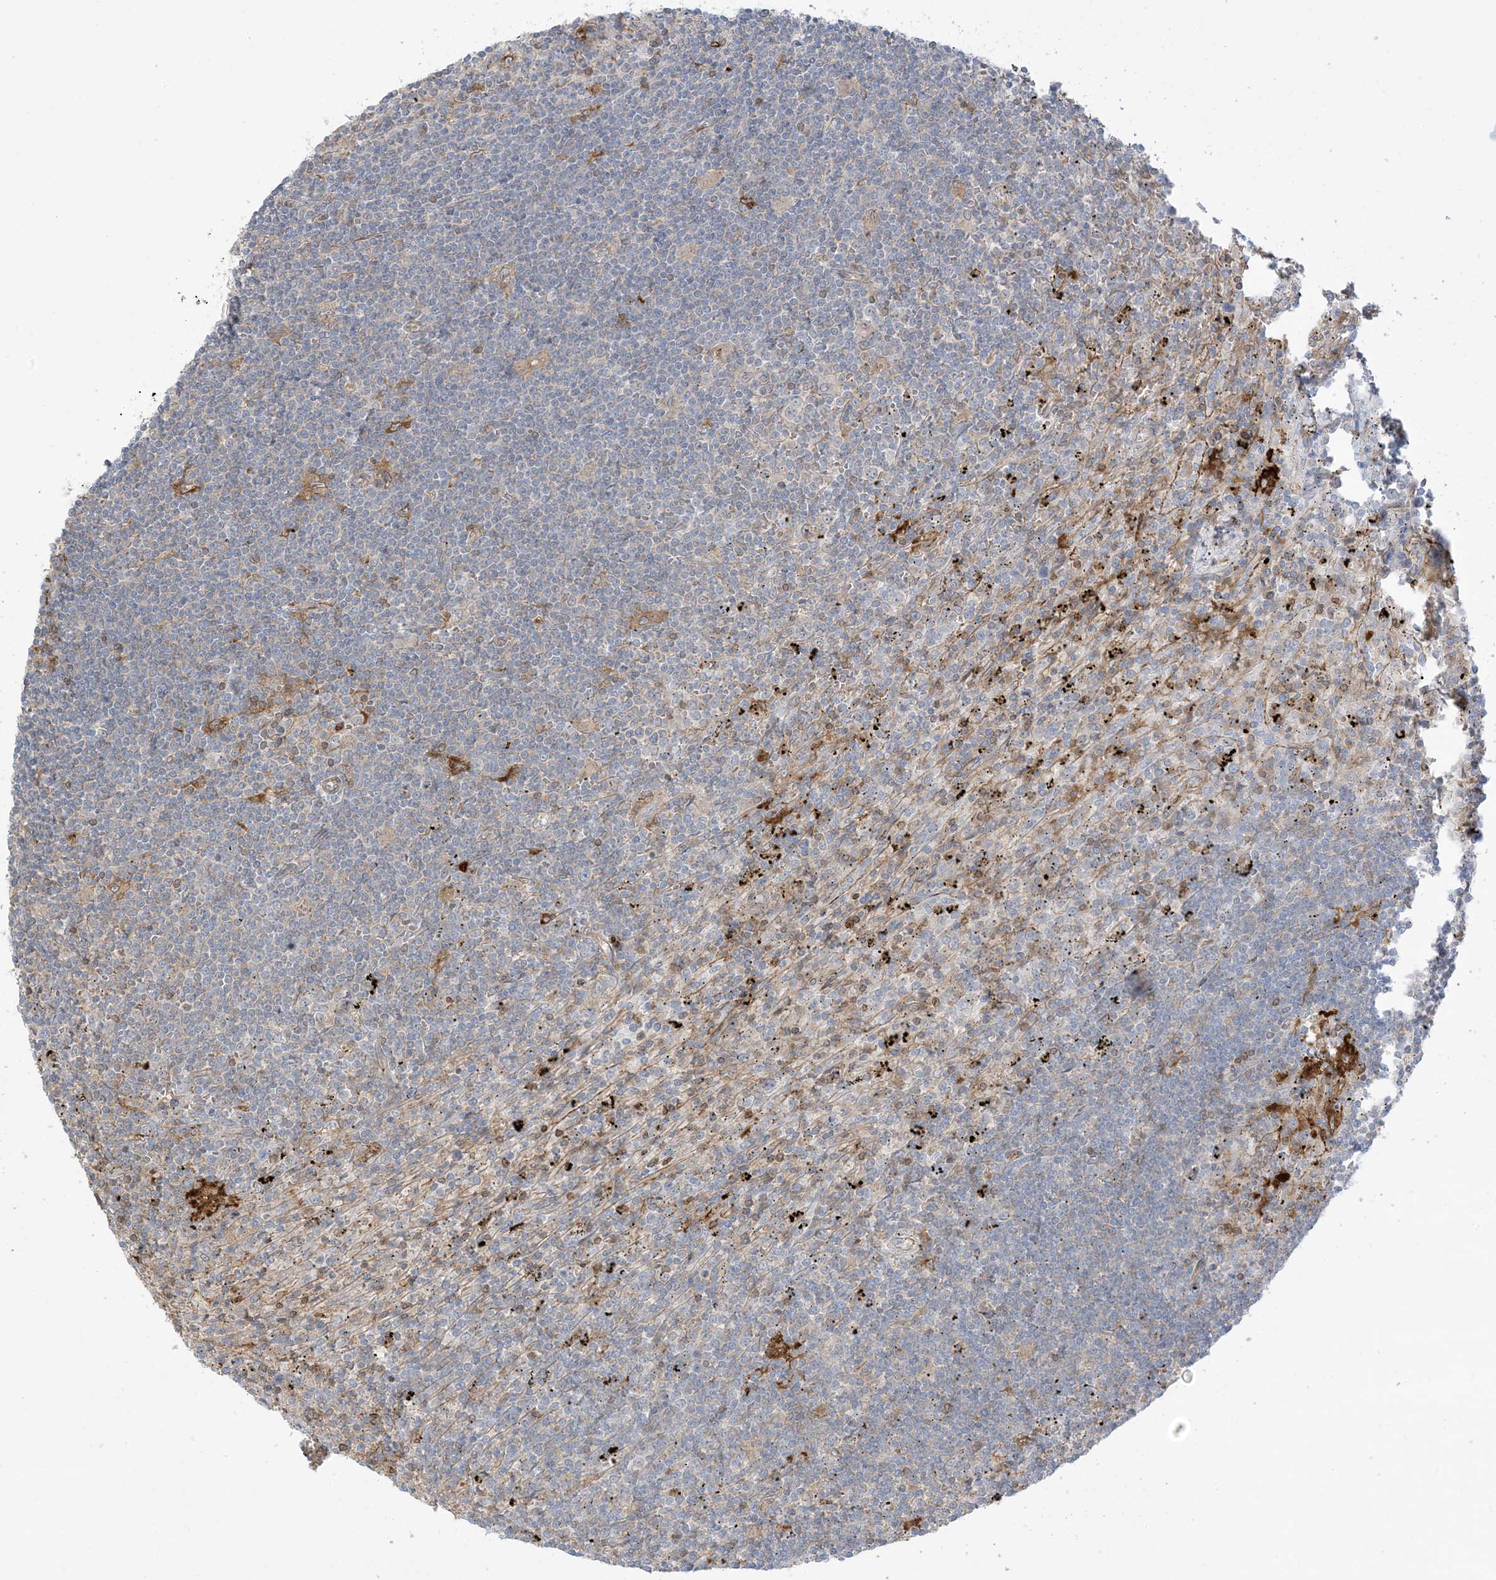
{"staining": {"intensity": "negative", "quantity": "none", "location": "none"}, "tissue": "lymphoma", "cell_type": "Tumor cells", "image_type": "cancer", "snomed": [{"axis": "morphology", "description": "Malignant lymphoma, non-Hodgkin's type, Low grade"}, {"axis": "topography", "description": "Spleen"}], "caption": "Lymphoma was stained to show a protein in brown. There is no significant positivity in tumor cells. (DAB (3,3'-diaminobenzidine) immunohistochemistry visualized using brightfield microscopy, high magnification).", "gene": "ICMT", "patient": {"sex": "male", "age": 76}}